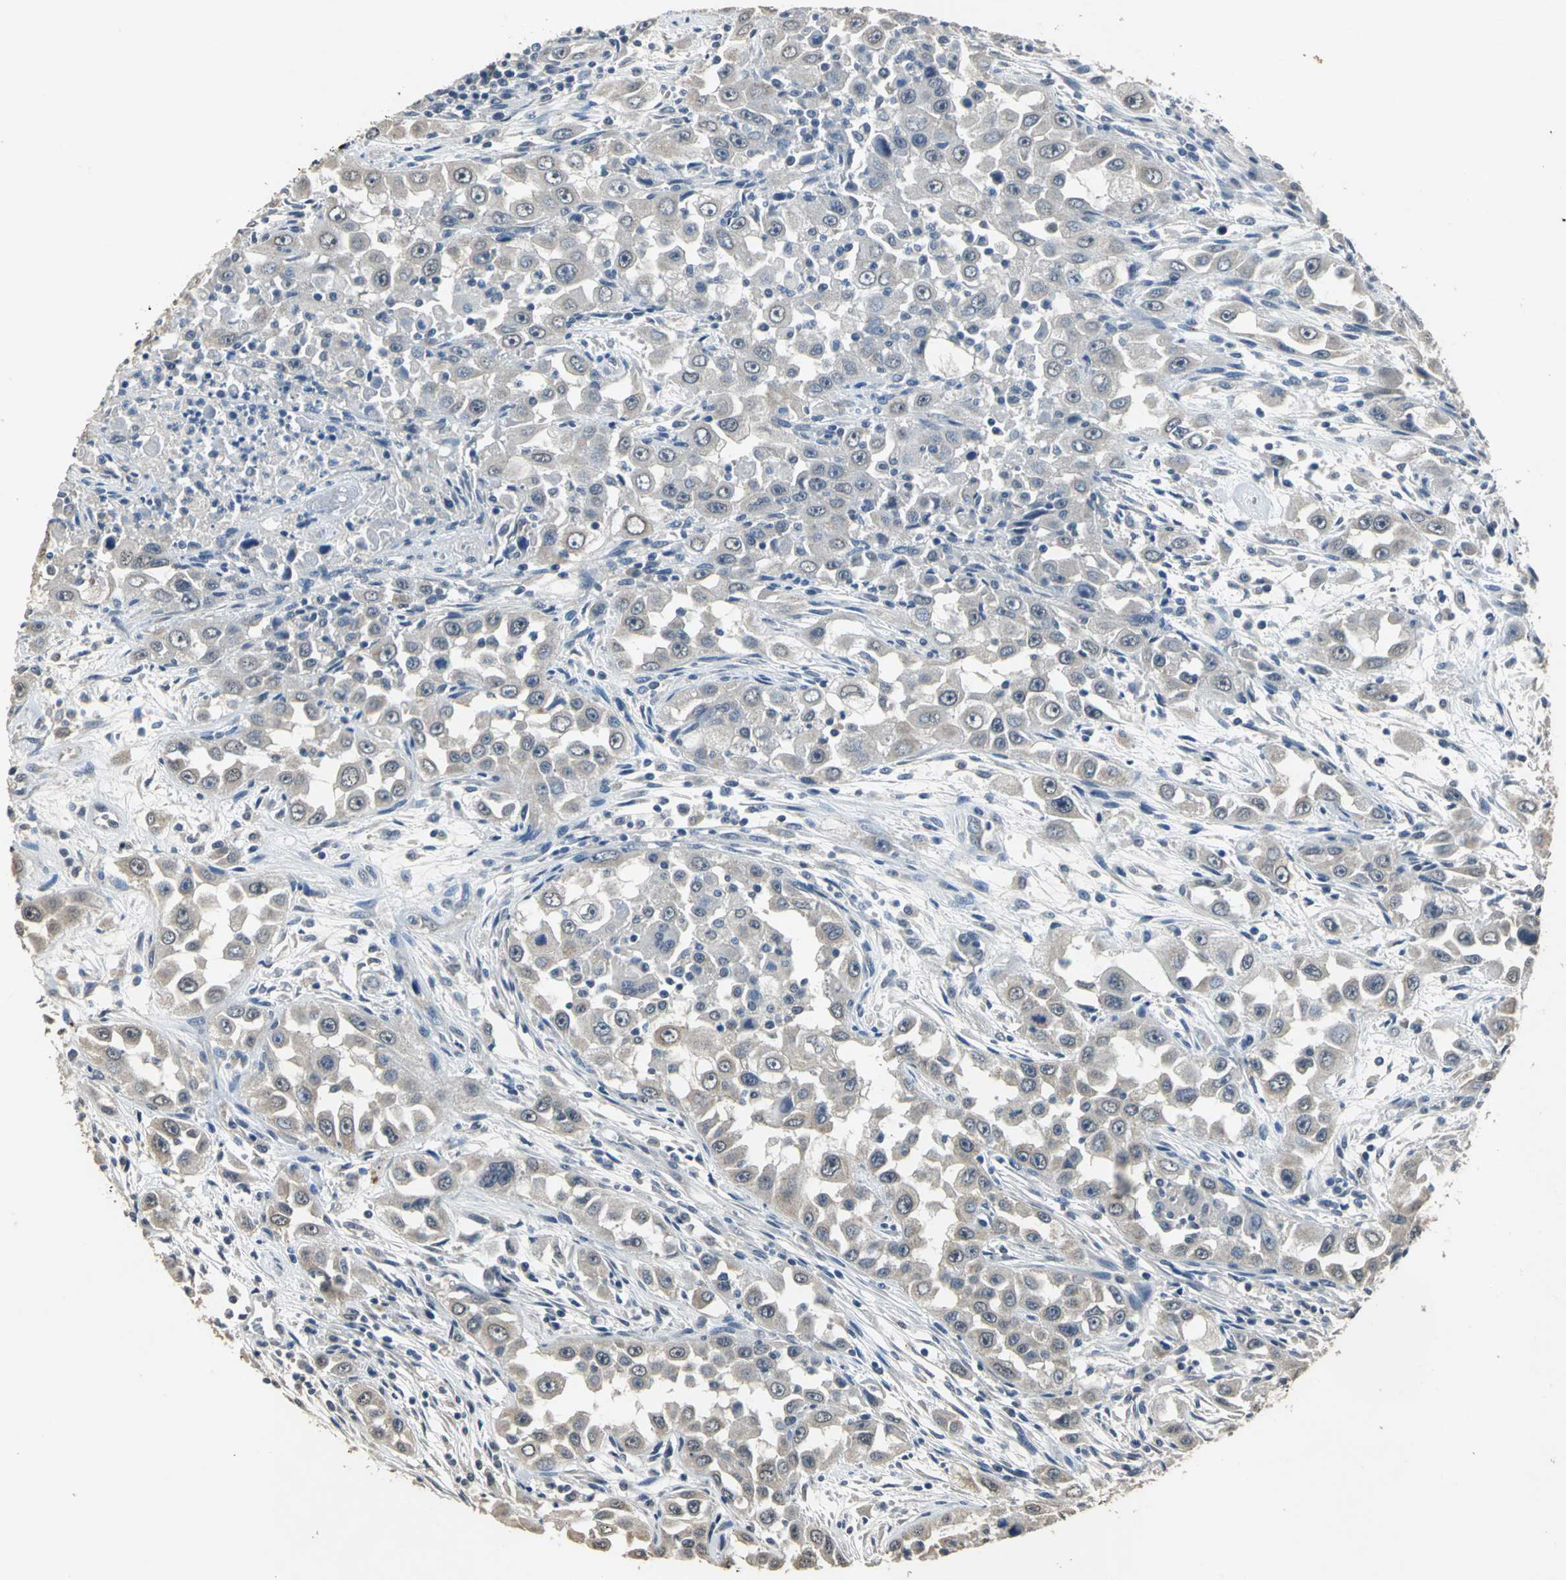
{"staining": {"intensity": "weak", "quantity": ">75%", "location": "cytoplasmic/membranous"}, "tissue": "head and neck cancer", "cell_type": "Tumor cells", "image_type": "cancer", "snomed": [{"axis": "morphology", "description": "Carcinoma, NOS"}, {"axis": "topography", "description": "Head-Neck"}], "caption": "Tumor cells reveal low levels of weak cytoplasmic/membranous expression in about >75% of cells in human carcinoma (head and neck).", "gene": "OCLN", "patient": {"sex": "male", "age": 87}}